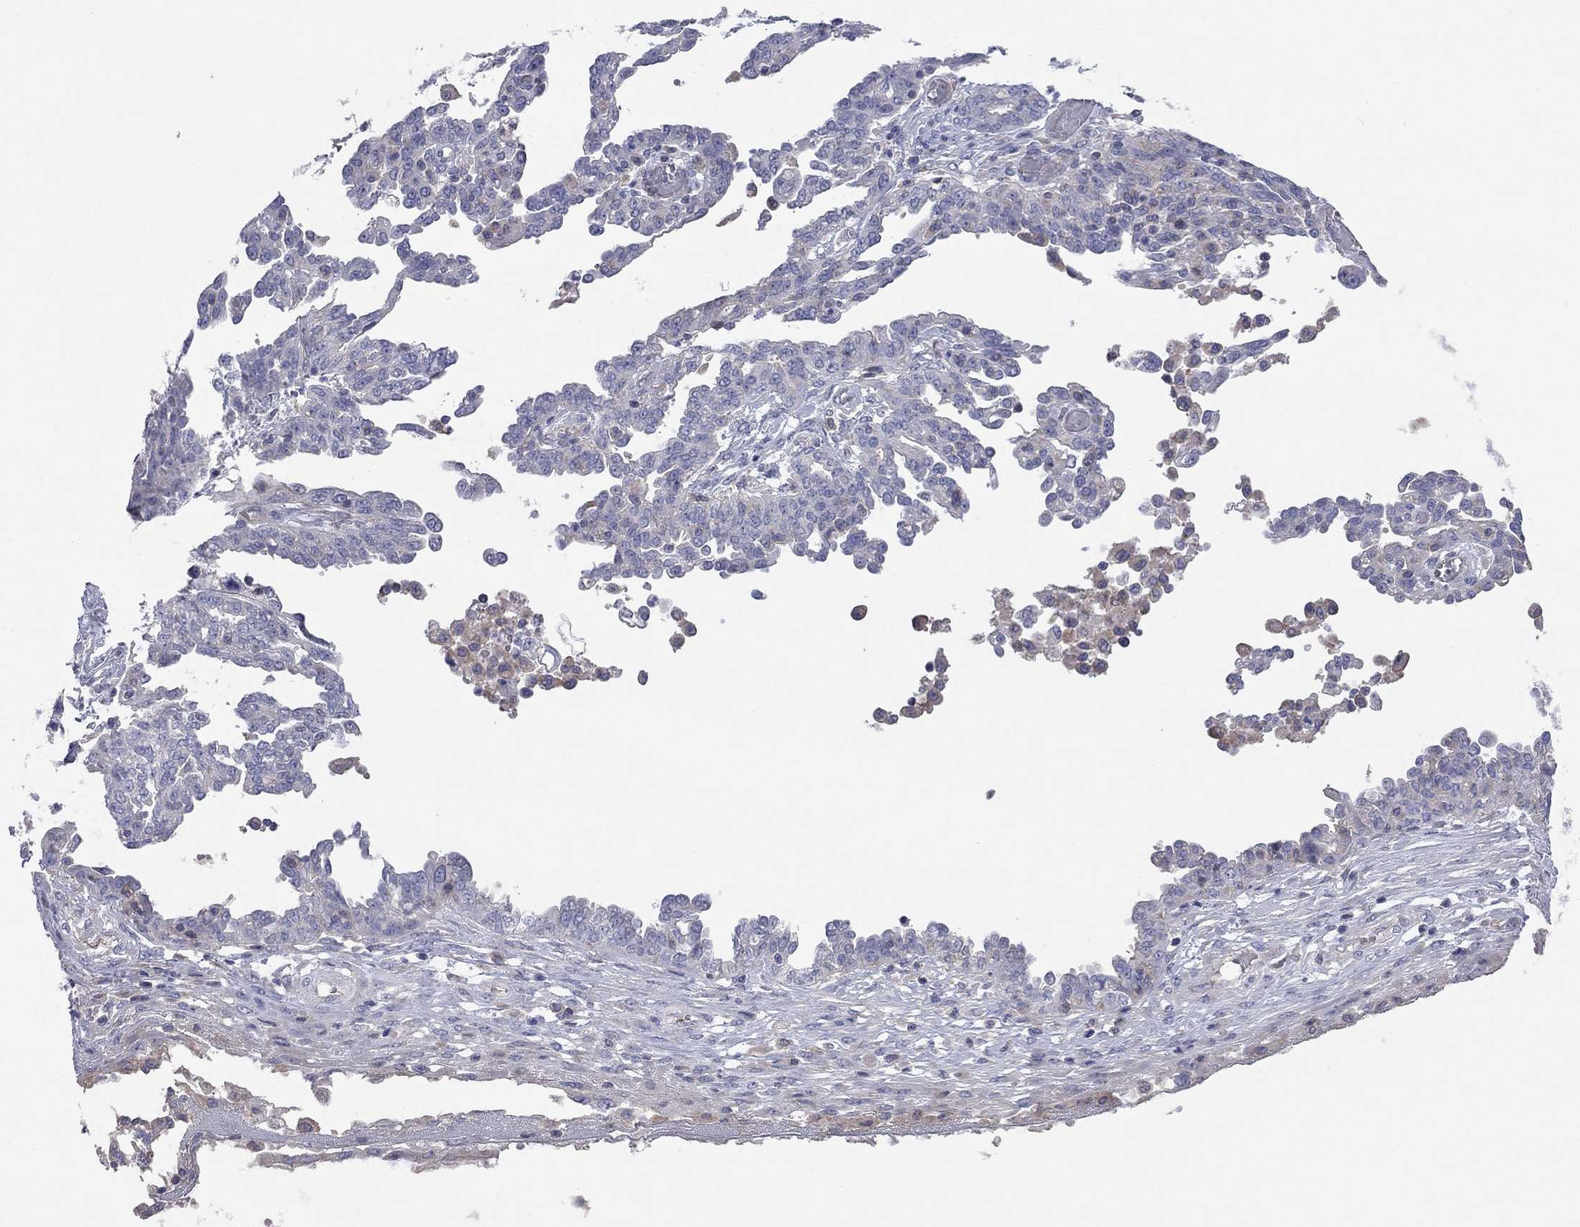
{"staining": {"intensity": "negative", "quantity": "none", "location": "none"}, "tissue": "ovarian cancer", "cell_type": "Tumor cells", "image_type": "cancer", "snomed": [{"axis": "morphology", "description": "Cystadenocarcinoma, serous, NOS"}, {"axis": "topography", "description": "Ovary"}], "caption": "There is no significant staining in tumor cells of ovarian cancer.", "gene": "KCNB1", "patient": {"sex": "female", "age": 67}}